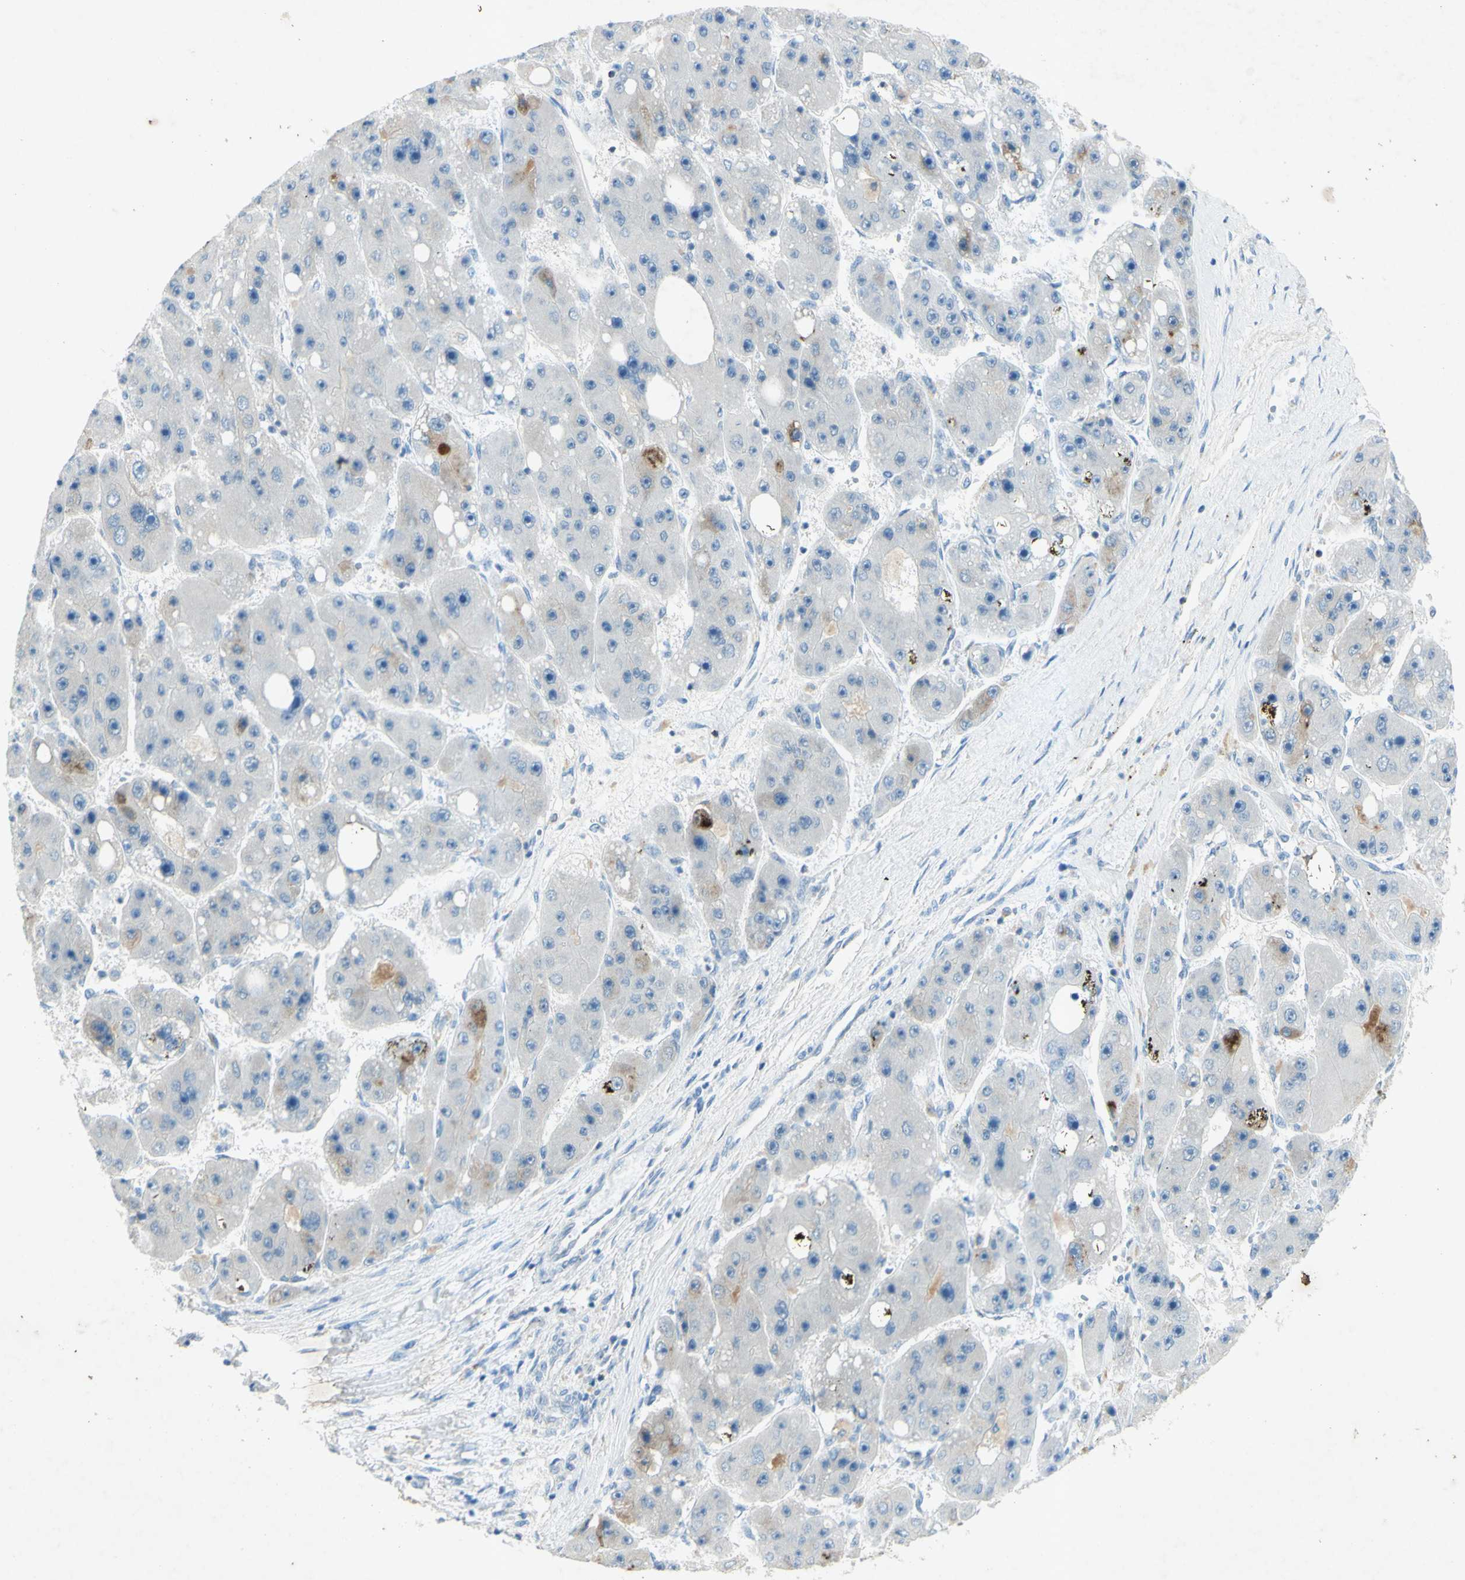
{"staining": {"intensity": "moderate", "quantity": "<25%", "location": "cytoplasmic/membranous"}, "tissue": "liver cancer", "cell_type": "Tumor cells", "image_type": "cancer", "snomed": [{"axis": "morphology", "description": "Carcinoma, Hepatocellular, NOS"}, {"axis": "topography", "description": "Liver"}], "caption": "Protein expression by immunohistochemistry (IHC) reveals moderate cytoplasmic/membranous staining in approximately <25% of tumor cells in liver hepatocellular carcinoma.", "gene": "GDF15", "patient": {"sex": "female", "age": 61}}